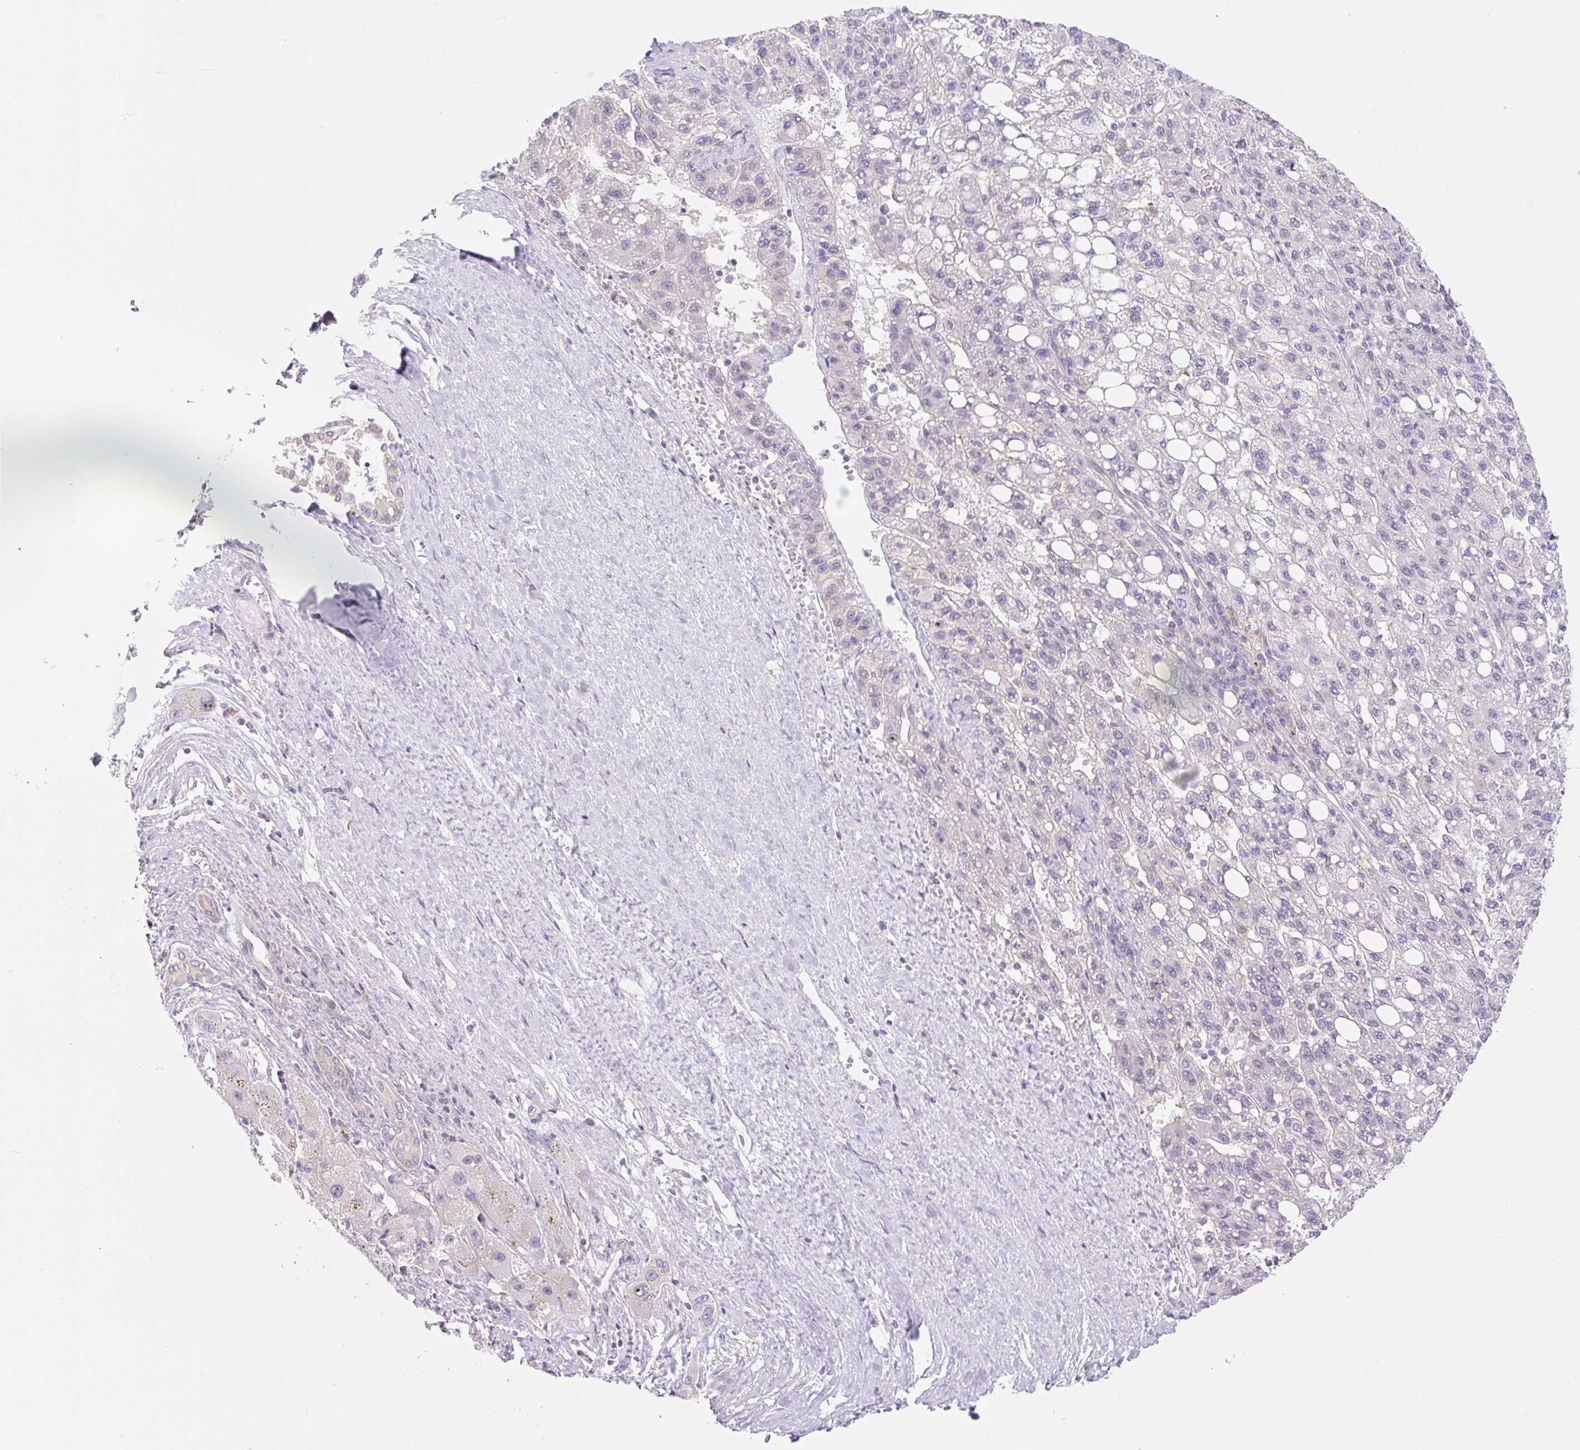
{"staining": {"intensity": "negative", "quantity": "none", "location": "none"}, "tissue": "liver cancer", "cell_type": "Tumor cells", "image_type": "cancer", "snomed": [{"axis": "morphology", "description": "Carcinoma, Hepatocellular, NOS"}, {"axis": "topography", "description": "Liver"}], "caption": "Tumor cells show no significant positivity in liver cancer.", "gene": "CAMK2B", "patient": {"sex": "female", "age": 82}}